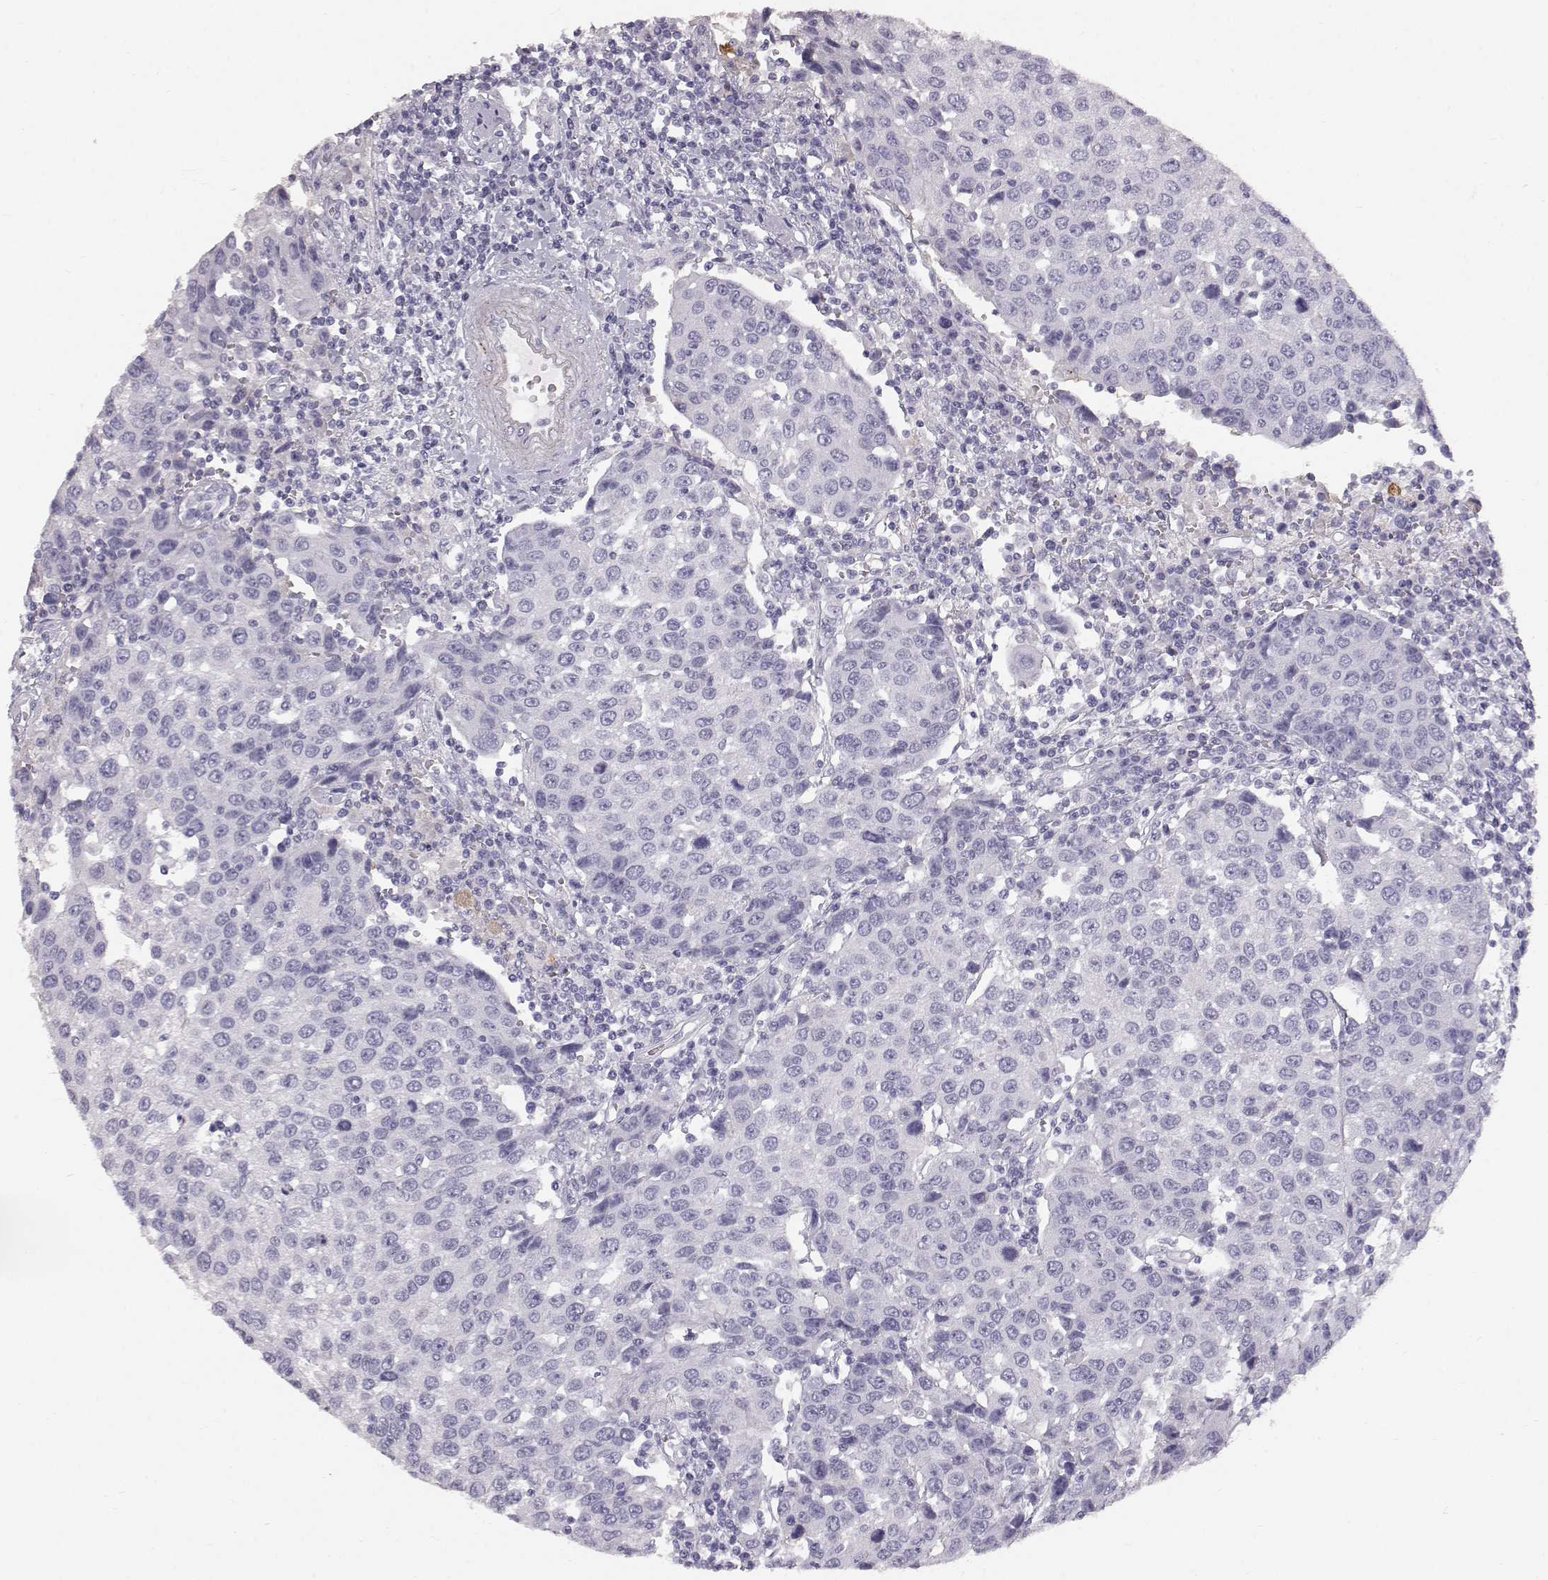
{"staining": {"intensity": "negative", "quantity": "none", "location": "none"}, "tissue": "urothelial cancer", "cell_type": "Tumor cells", "image_type": "cancer", "snomed": [{"axis": "morphology", "description": "Urothelial carcinoma, High grade"}, {"axis": "topography", "description": "Urinary bladder"}], "caption": "The image reveals no significant staining in tumor cells of urothelial cancer. (DAB IHC visualized using brightfield microscopy, high magnification).", "gene": "KRTAP16-1", "patient": {"sex": "female", "age": 85}}